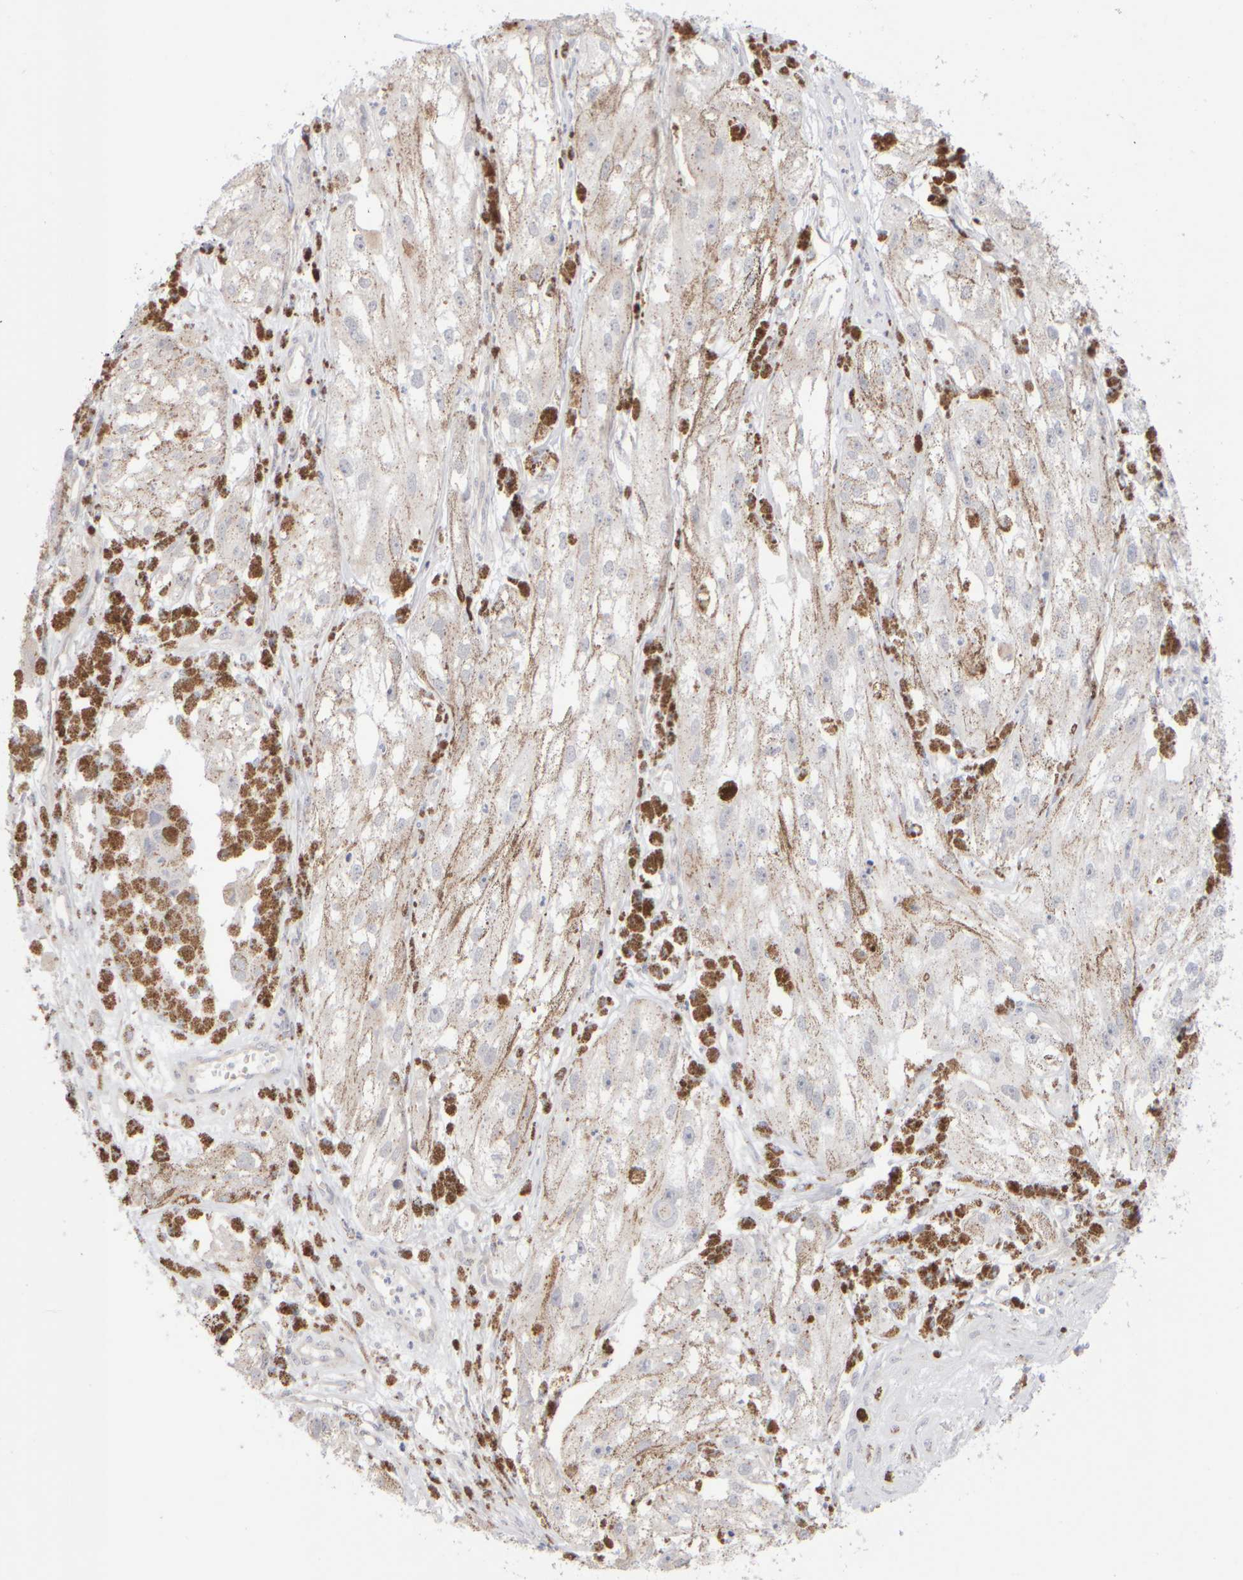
{"staining": {"intensity": "negative", "quantity": "none", "location": "none"}, "tissue": "melanoma", "cell_type": "Tumor cells", "image_type": "cancer", "snomed": [{"axis": "morphology", "description": "Malignant melanoma, NOS"}, {"axis": "topography", "description": "Skin"}], "caption": "Melanoma stained for a protein using immunohistochemistry (IHC) reveals no expression tumor cells.", "gene": "GOPC", "patient": {"sex": "male", "age": 88}}